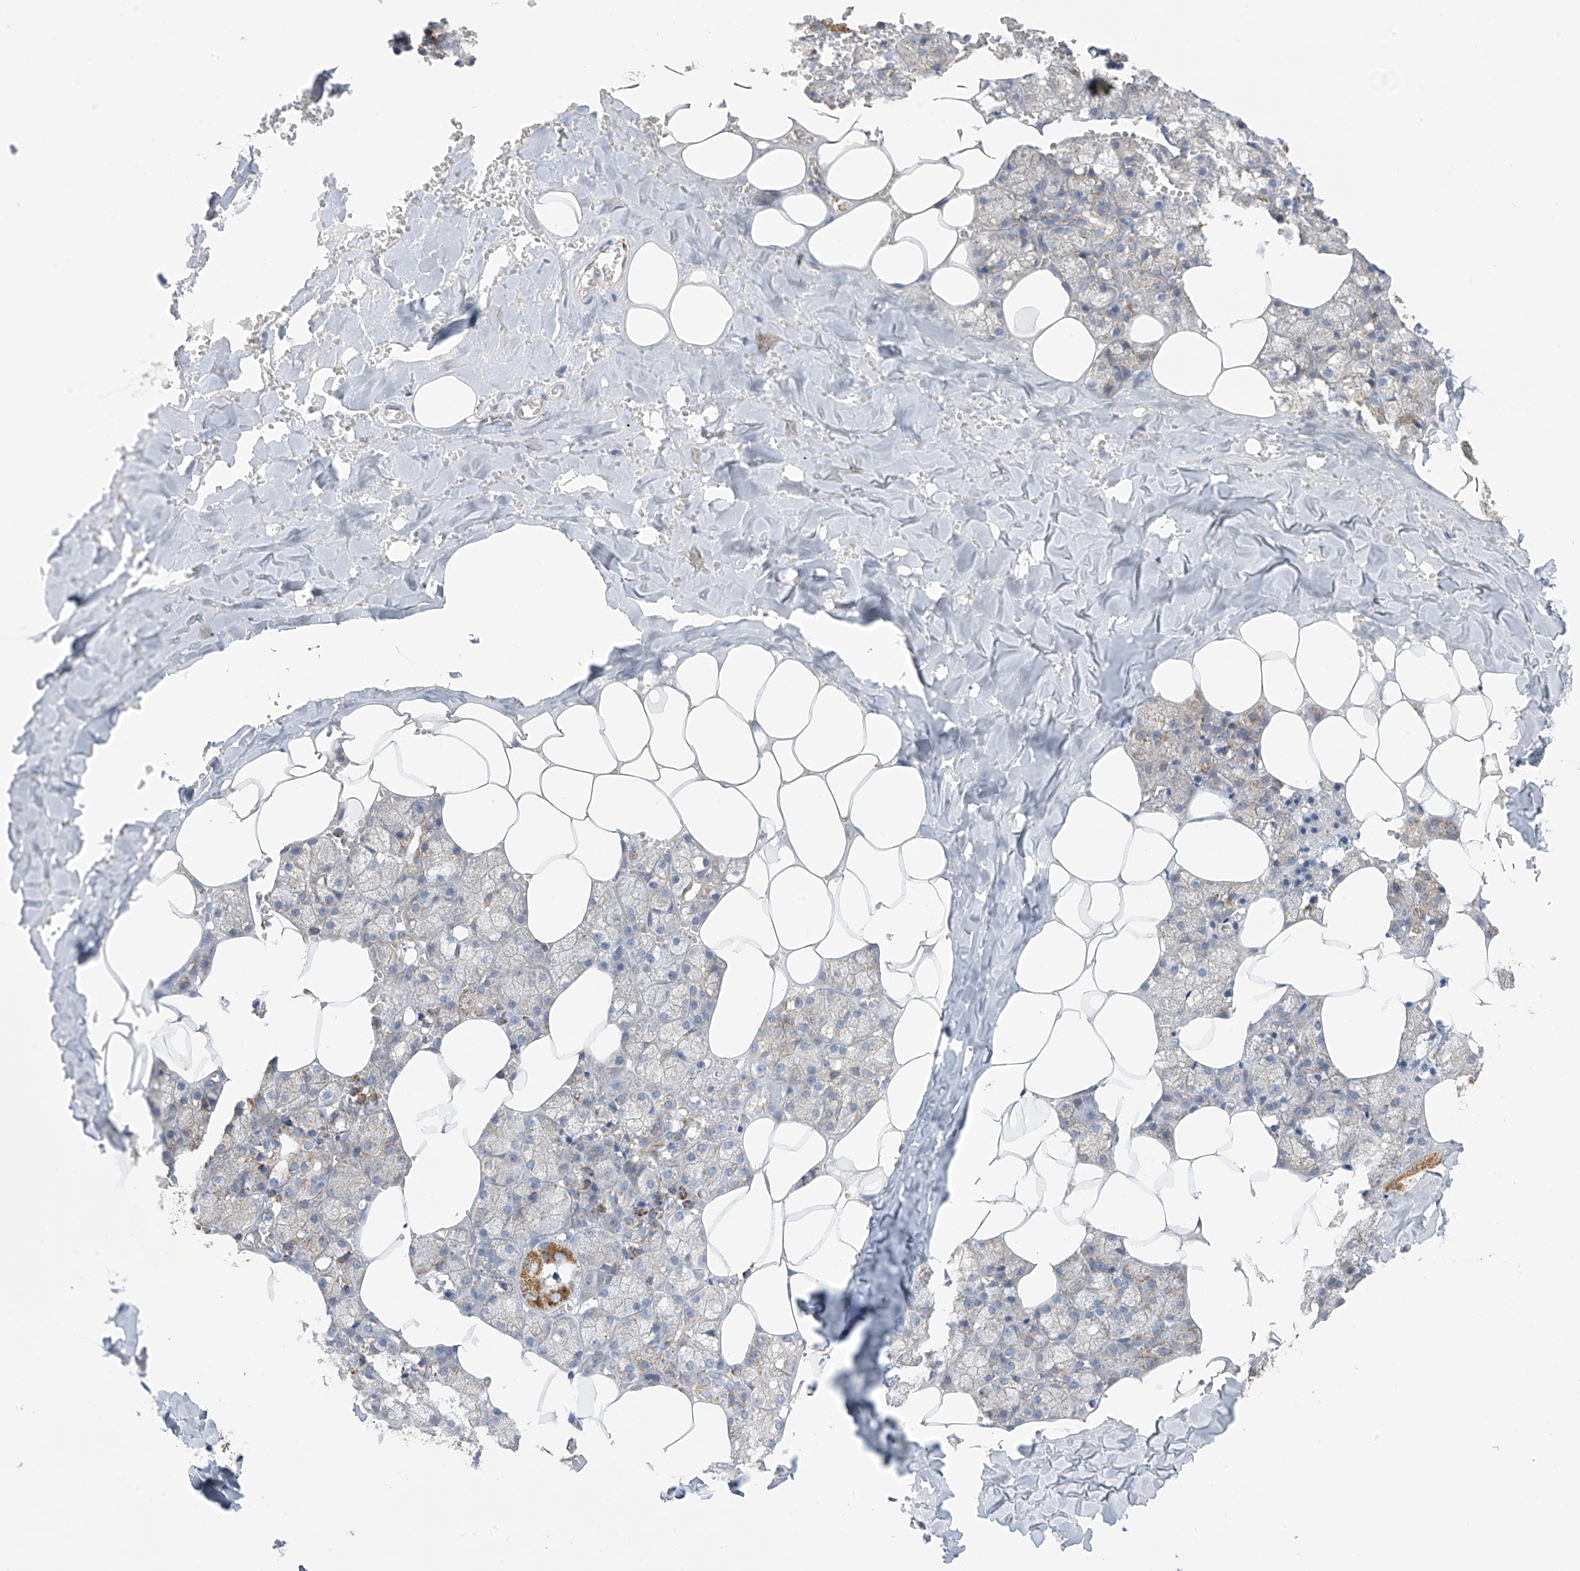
{"staining": {"intensity": "moderate", "quantity": "25%-75%", "location": "cytoplasmic/membranous"}, "tissue": "salivary gland", "cell_type": "Glandular cells", "image_type": "normal", "snomed": [{"axis": "morphology", "description": "Normal tissue, NOS"}, {"axis": "topography", "description": "Salivary gland"}], "caption": "A photomicrograph of human salivary gland stained for a protein exhibits moderate cytoplasmic/membranous brown staining in glandular cells.", "gene": "PNPT1", "patient": {"sex": "male", "age": 62}}